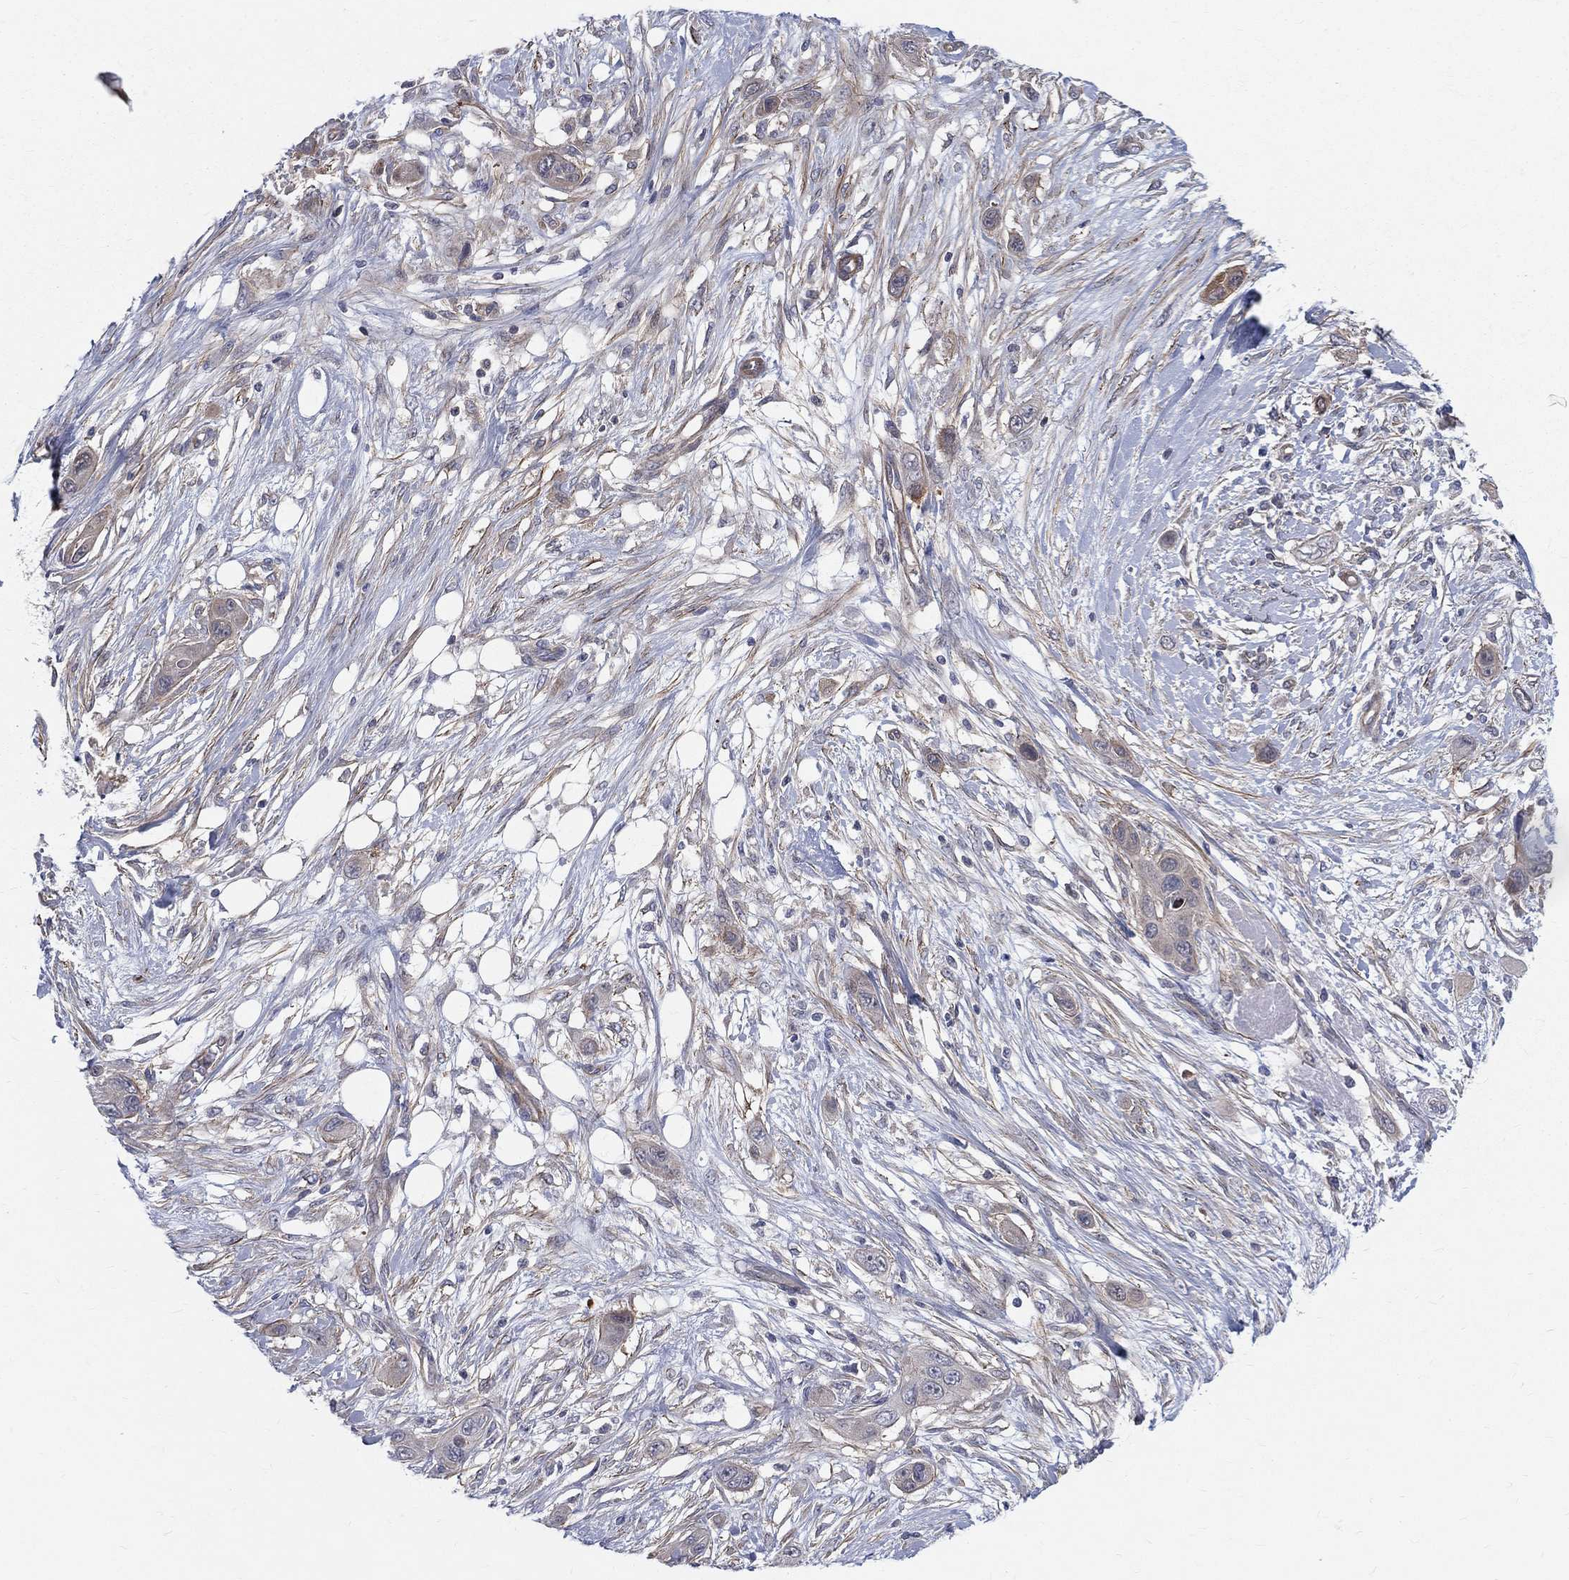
{"staining": {"intensity": "moderate", "quantity": "<25%", "location": "cytoplasmic/membranous"}, "tissue": "skin cancer", "cell_type": "Tumor cells", "image_type": "cancer", "snomed": [{"axis": "morphology", "description": "Squamous cell carcinoma, NOS"}, {"axis": "topography", "description": "Skin"}], "caption": "Immunohistochemical staining of human skin cancer shows low levels of moderate cytoplasmic/membranous positivity in approximately <25% of tumor cells. (DAB IHC, brown staining for protein, blue staining for nuclei).", "gene": "POMZP3", "patient": {"sex": "male", "age": 79}}